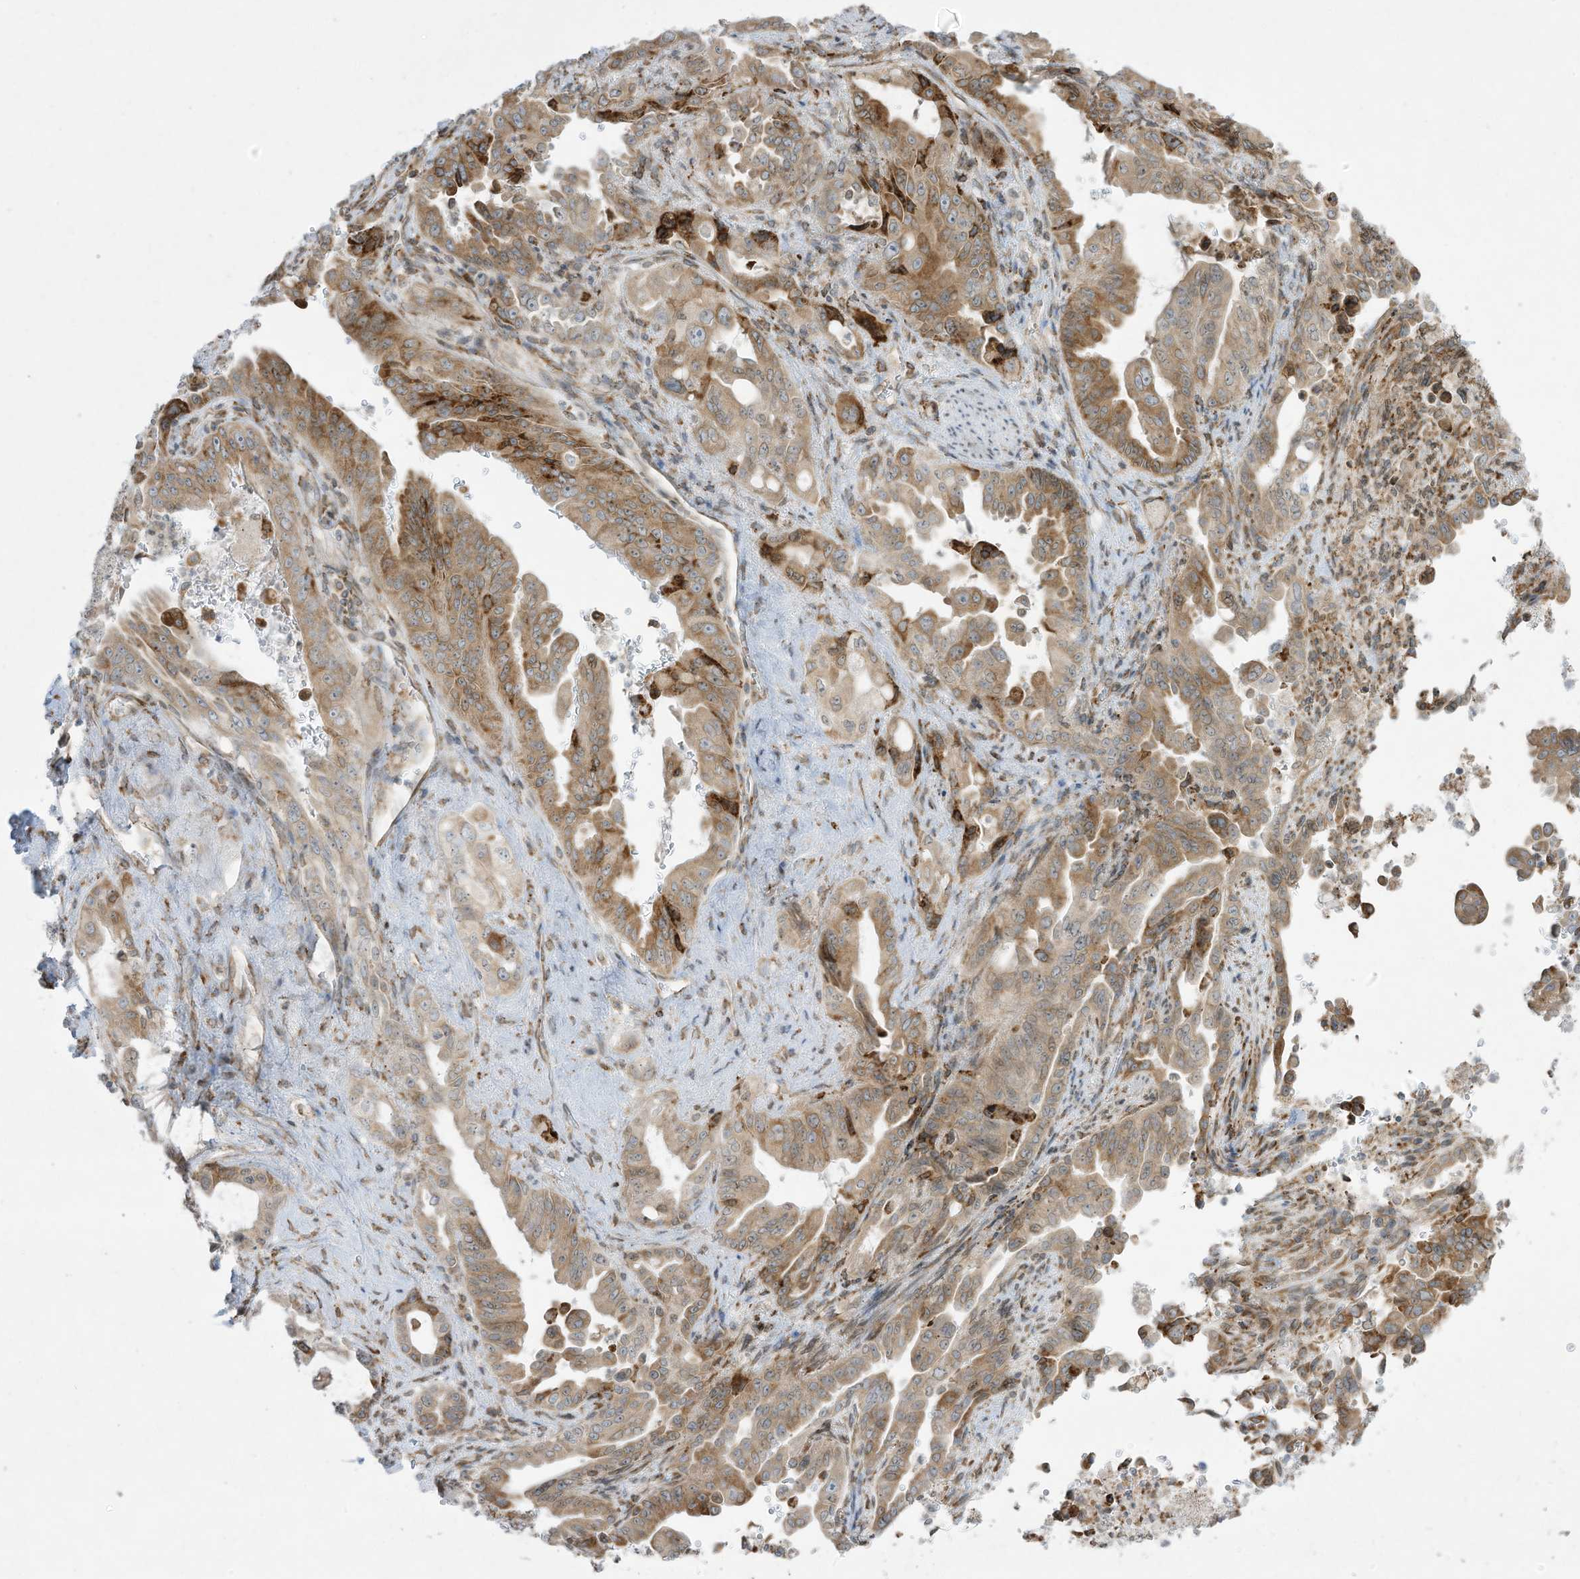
{"staining": {"intensity": "moderate", "quantity": "25%-75%", "location": "cytoplasmic/membranous"}, "tissue": "pancreatic cancer", "cell_type": "Tumor cells", "image_type": "cancer", "snomed": [{"axis": "morphology", "description": "Adenocarcinoma, NOS"}, {"axis": "topography", "description": "Pancreas"}], "caption": "IHC of pancreatic adenocarcinoma shows medium levels of moderate cytoplasmic/membranous expression in approximately 25%-75% of tumor cells.", "gene": "PTK6", "patient": {"sex": "male", "age": 70}}